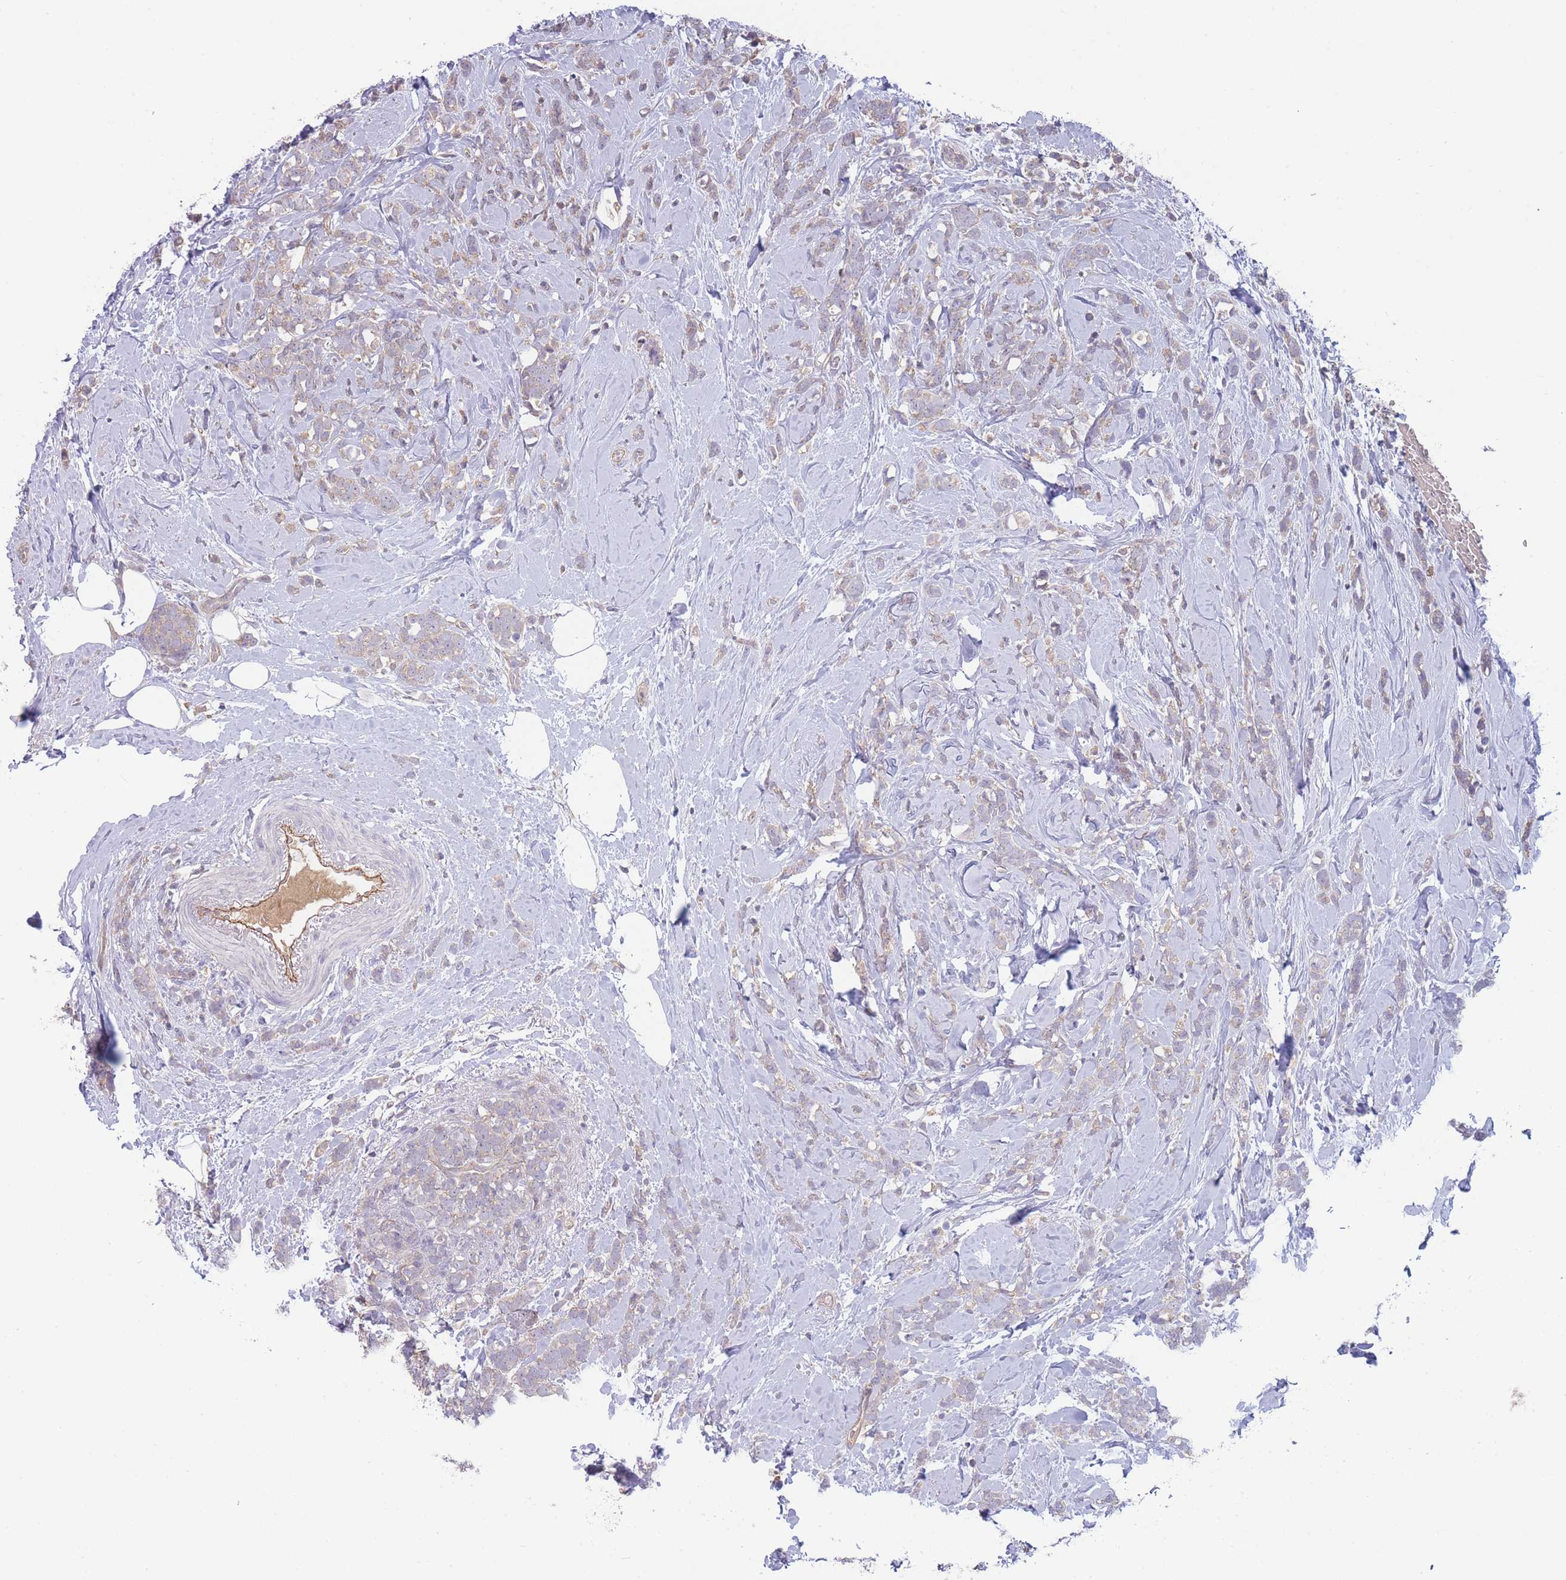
{"staining": {"intensity": "negative", "quantity": "none", "location": "none"}, "tissue": "breast cancer", "cell_type": "Tumor cells", "image_type": "cancer", "snomed": [{"axis": "morphology", "description": "Lobular carcinoma"}, {"axis": "topography", "description": "Breast"}], "caption": "A micrograph of human breast cancer is negative for staining in tumor cells.", "gene": "NDUFAF5", "patient": {"sex": "female", "age": 58}}